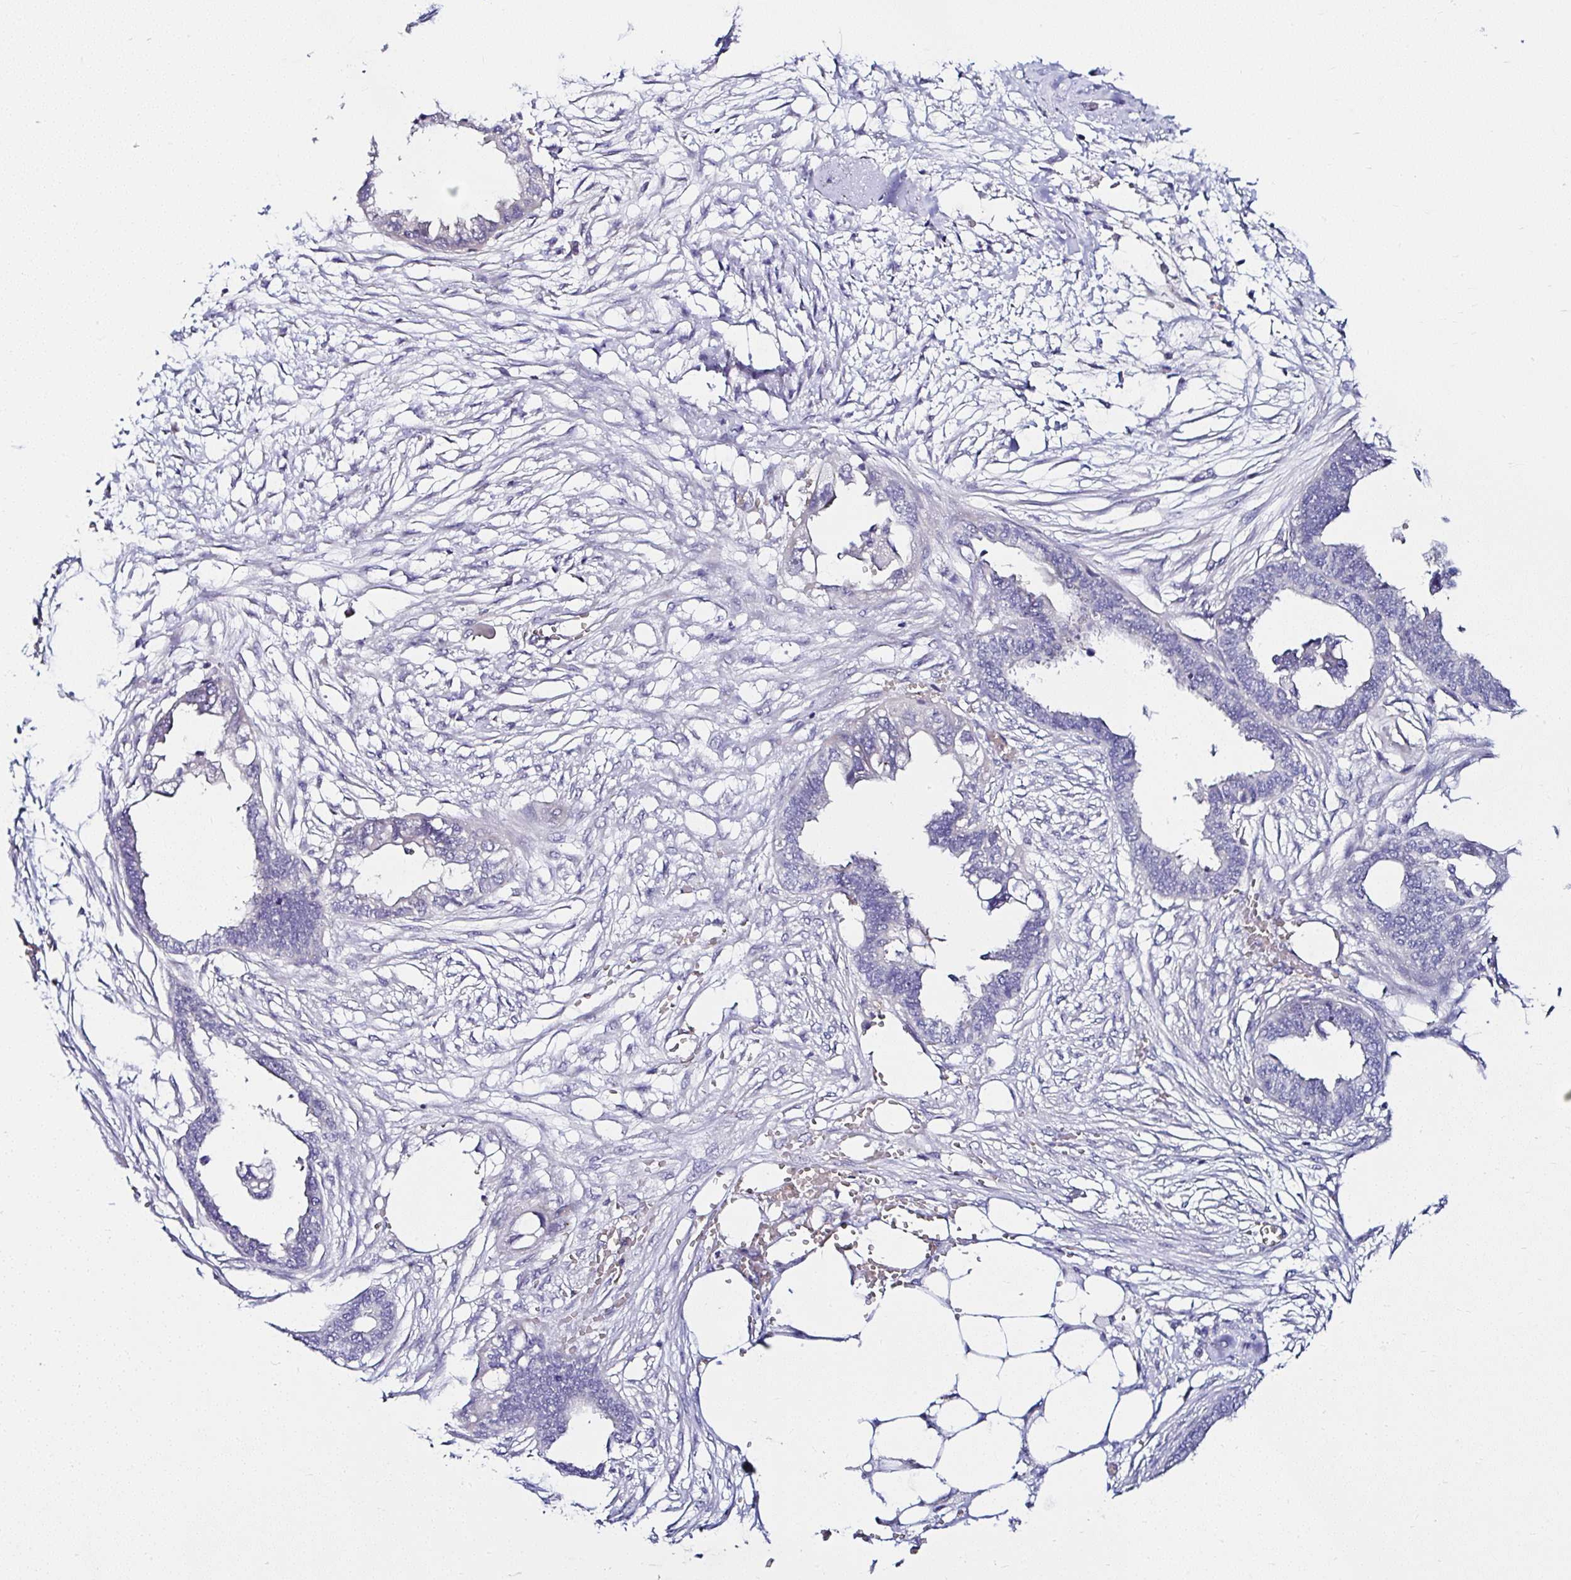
{"staining": {"intensity": "negative", "quantity": "none", "location": "none"}, "tissue": "endometrial cancer", "cell_type": "Tumor cells", "image_type": "cancer", "snomed": [{"axis": "morphology", "description": "Adenocarcinoma, NOS"}, {"axis": "morphology", "description": "Adenocarcinoma, metastatic, NOS"}, {"axis": "topography", "description": "Adipose tissue"}, {"axis": "topography", "description": "Endometrium"}], "caption": "IHC histopathology image of neoplastic tissue: endometrial cancer stained with DAB (3,3'-diaminobenzidine) shows no significant protein positivity in tumor cells.", "gene": "DEPDC5", "patient": {"sex": "female", "age": 67}}